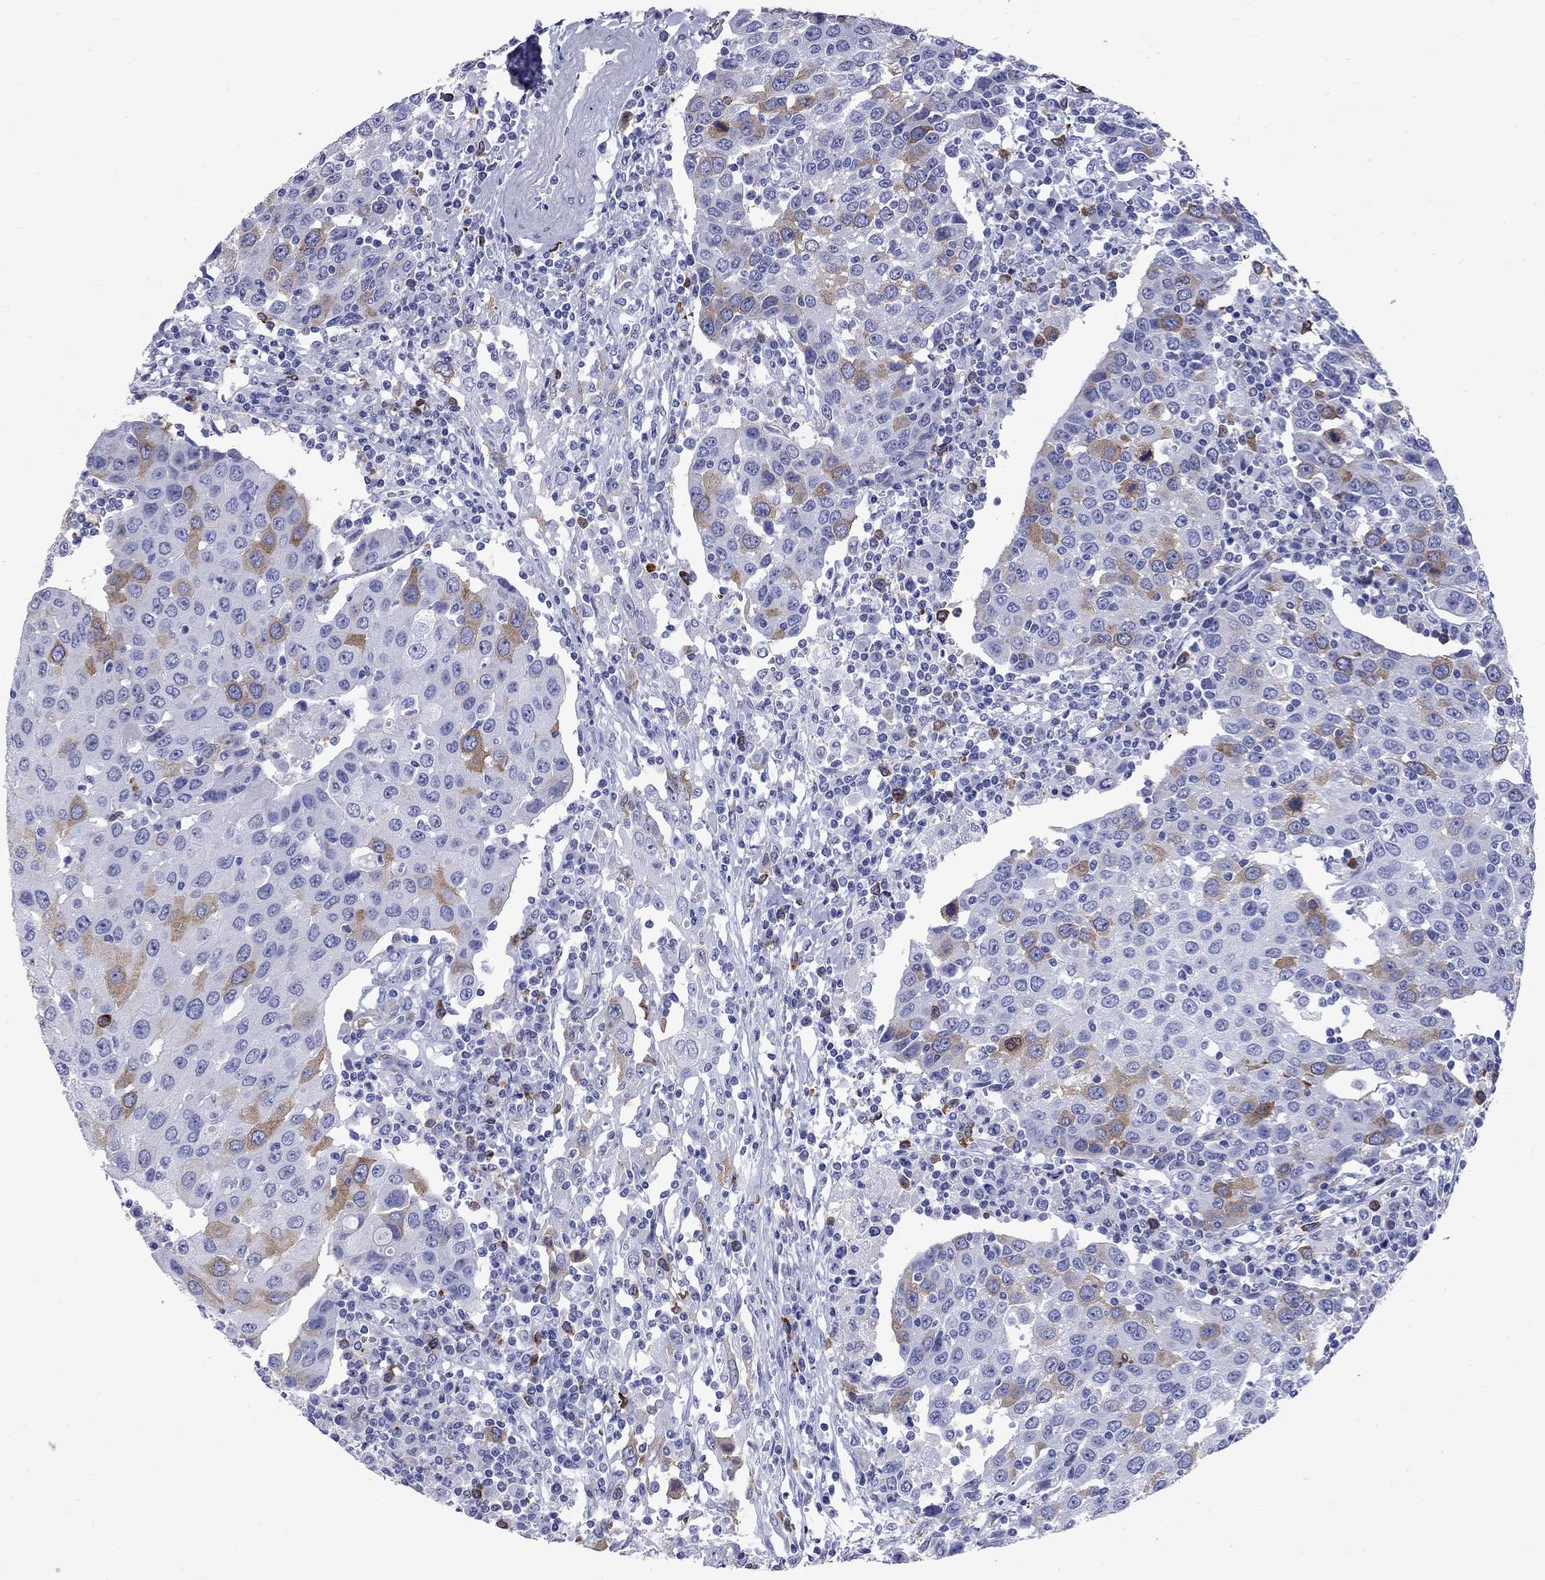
{"staining": {"intensity": "moderate", "quantity": "<25%", "location": "cytoplasmic/membranous"}, "tissue": "urothelial cancer", "cell_type": "Tumor cells", "image_type": "cancer", "snomed": [{"axis": "morphology", "description": "Urothelial carcinoma, High grade"}, {"axis": "topography", "description": "Urinary bladder"}], "caption": "High-grade urothelial carcinoma stained for a protein (brown) reveals moderate cytoplasmic/membranous positive expression in about <25% of tumor cells.", "gene": "TACC3", "patient": {"sex": "female", "age": 85}}